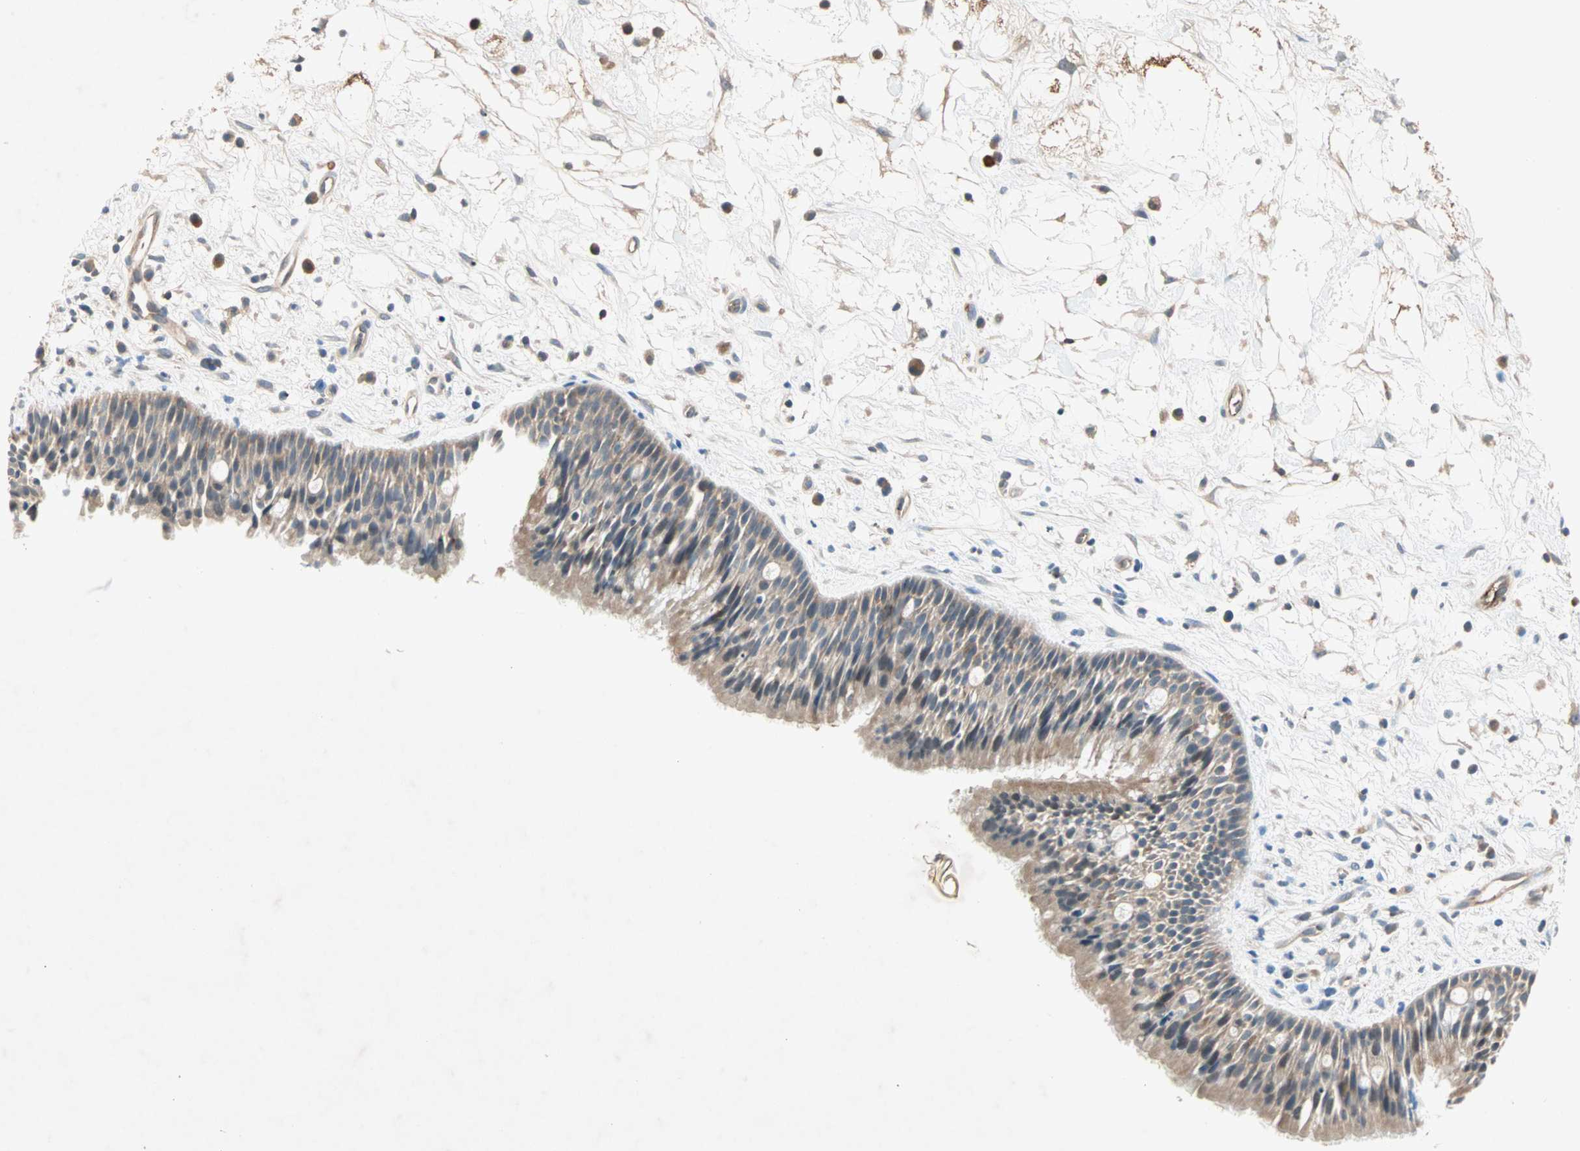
{"staining": {"intensity": "weak", "quantity": ">75%", "location": "cytoplasmic/membranous"}, "tissue": "nasopharynx", "cell_type": "Respiratory epithelial cells", "image_type": "normal", "snomed": [{"axis": "morphology", "description": "Normal tissue, NOS"}, {"axis": "topography", "description": "Nasopharynx"}], "caption": "DAB (3,3'-diaminobenzidine) immunohistochemical staining of benign nasopharynx shows weak cytoplasmic/membranous protein staining in approximately >75% of respiratory epithelial cells.", "gene": "TEC", "patient": {"sex": "male", "age": 13}}